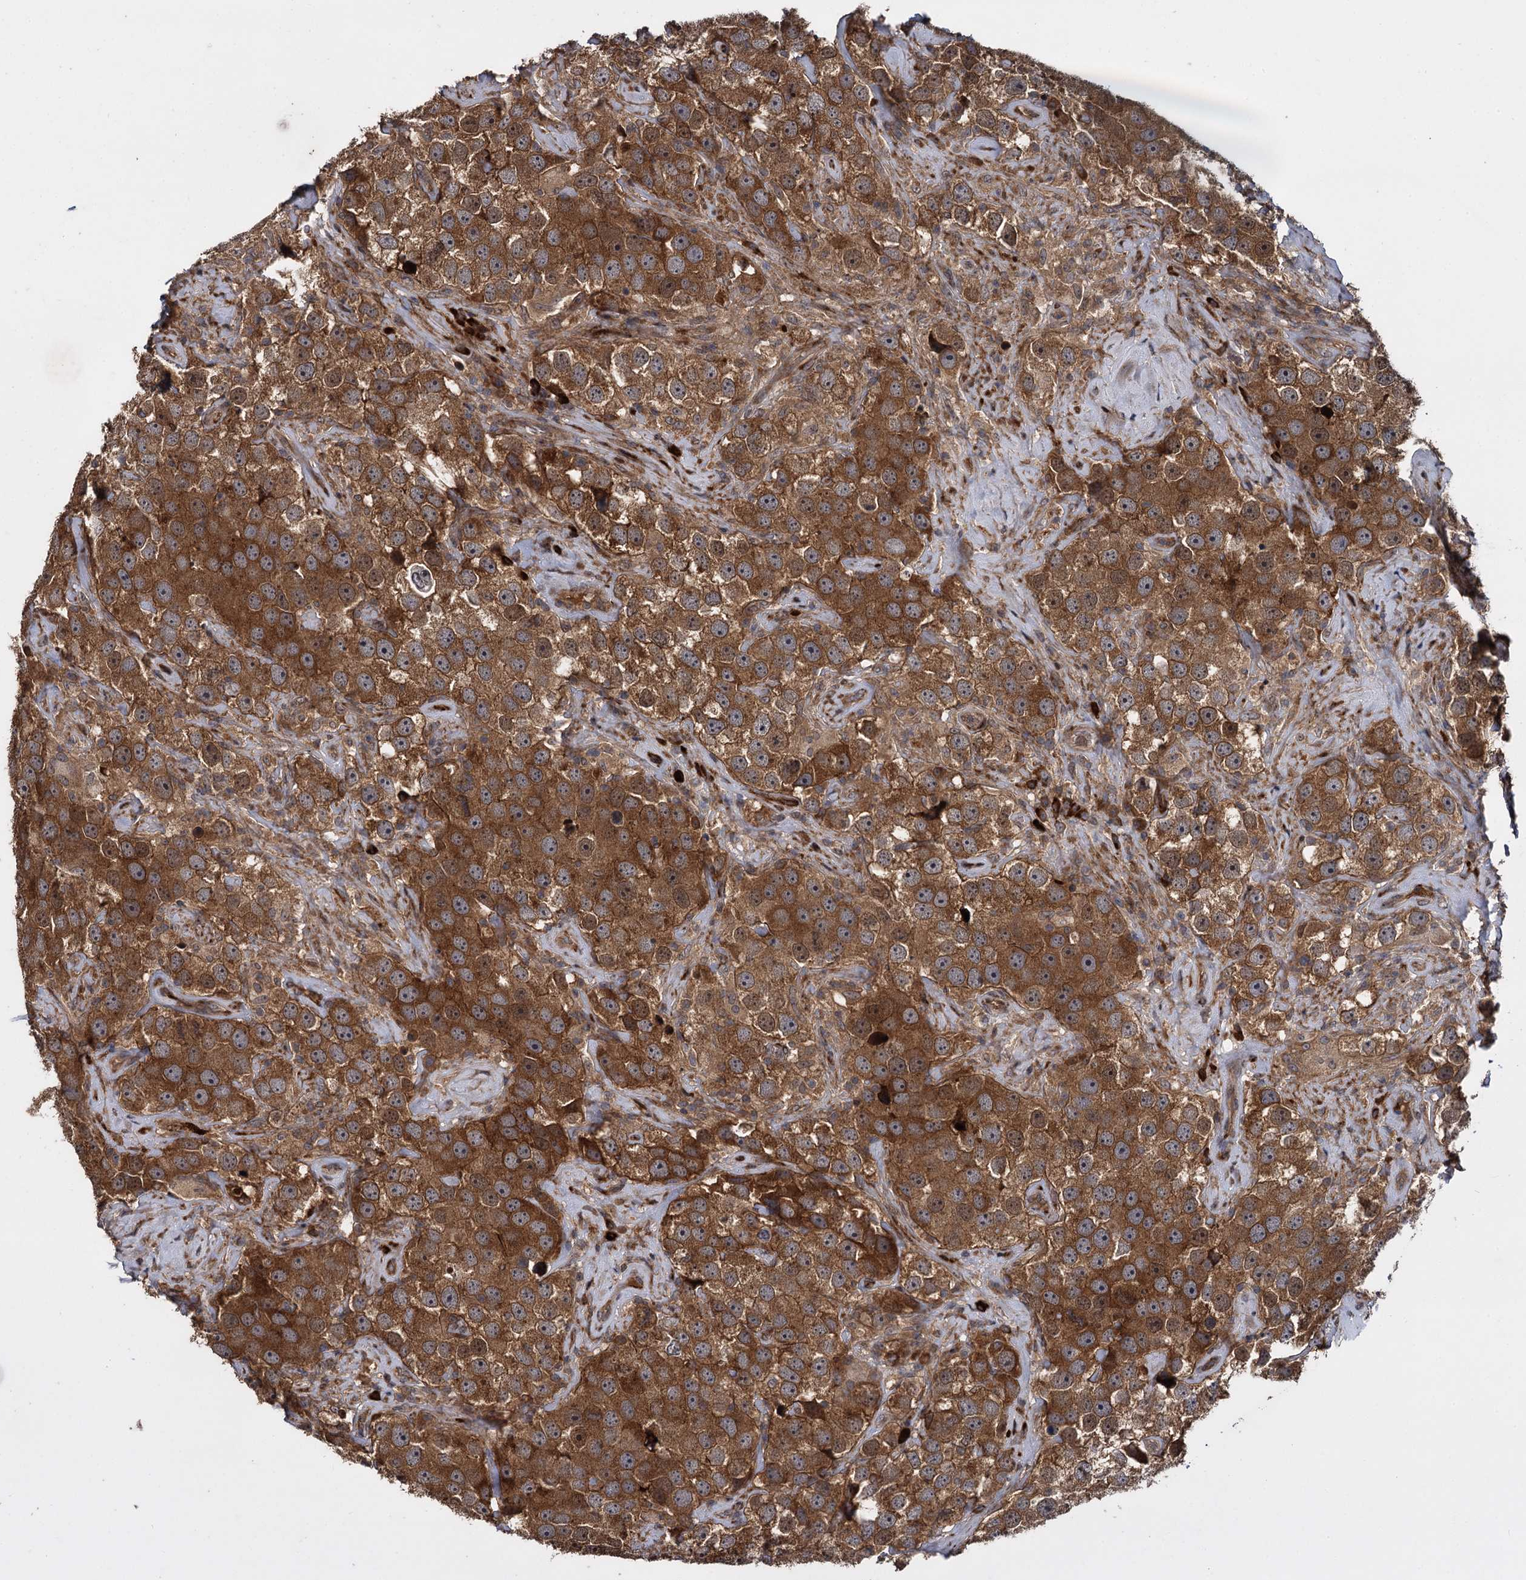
{"staining": {"intensity": "strong", "quantity": ">75%", "location": "cytoplasmic/membranous"}, "tissue": "testis cancer", "cell_type": "Tumor cells", "image_type": "cancer", "snomed": [{"axis": "morphology", "description": "Seminoma, NOS"}, {"axis": "topography", "description": "Testis"}], "caption": "High-magnification brightfield microscopy of testis cancer stained with DAB (3,3'-diaminobenzidine) (brown) and counterstained with hematoxylin (blue). tumor cells exhibit strong cytoplasmic/membranous expression is present in approximately>75% of cells.", "gene": "INPPL1", "patient": {"sex": "male", "age": 49}}